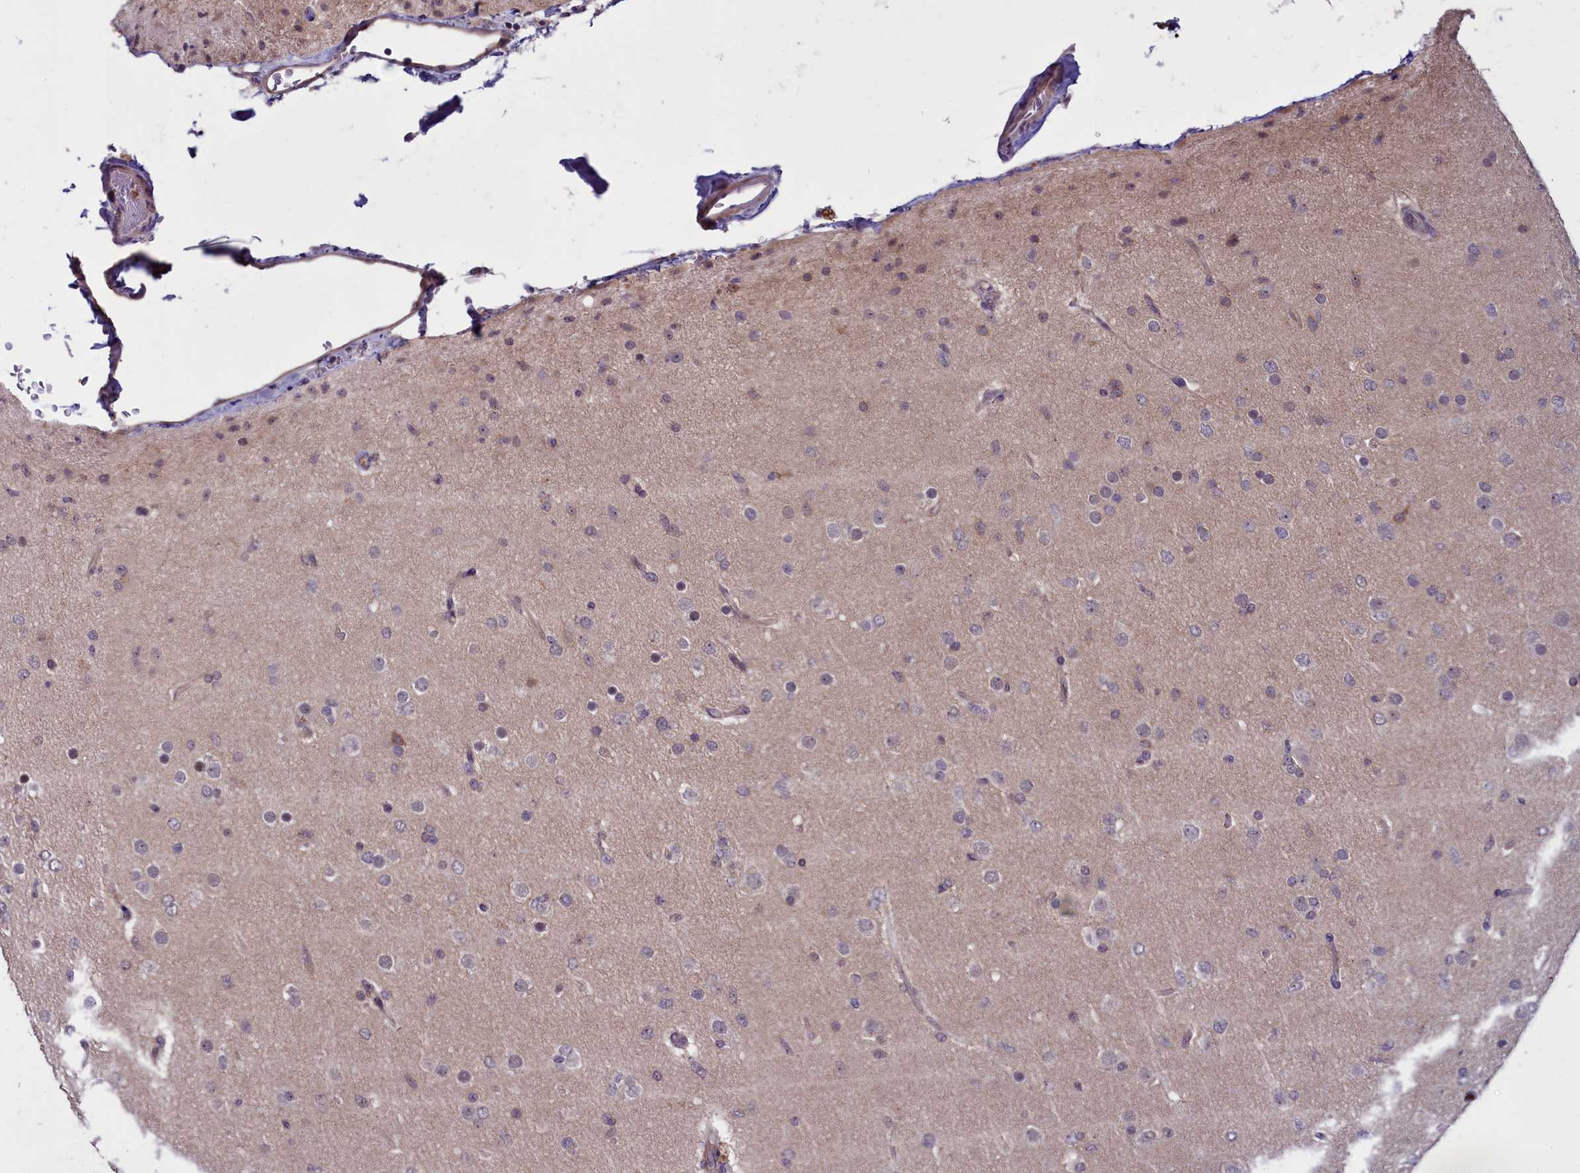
{"staining": {"intensity": "moderate", "quantity": "<25%", "location": "cytoplasmic/membranous,nuclear"}, "tissue": "glioma", "cell_type": "Tumor cells", "image_type": "cancer", "snomed": [{"axis": "morphology", "description": "Glioma, malignant, Low grade"}, {"axis": "topography", "description": "Brain"}], "caption": "Moderate cytoplasmic/membranous and nuclear protein expression is appreciated in approximately <25% of tumor cells in malignant glioma (low-grade). (brown staining indicates protein expression, while blue staining denotes nuclei).", "gene": "BCAR1", "patient": {"sex": "male", "age": 65}}